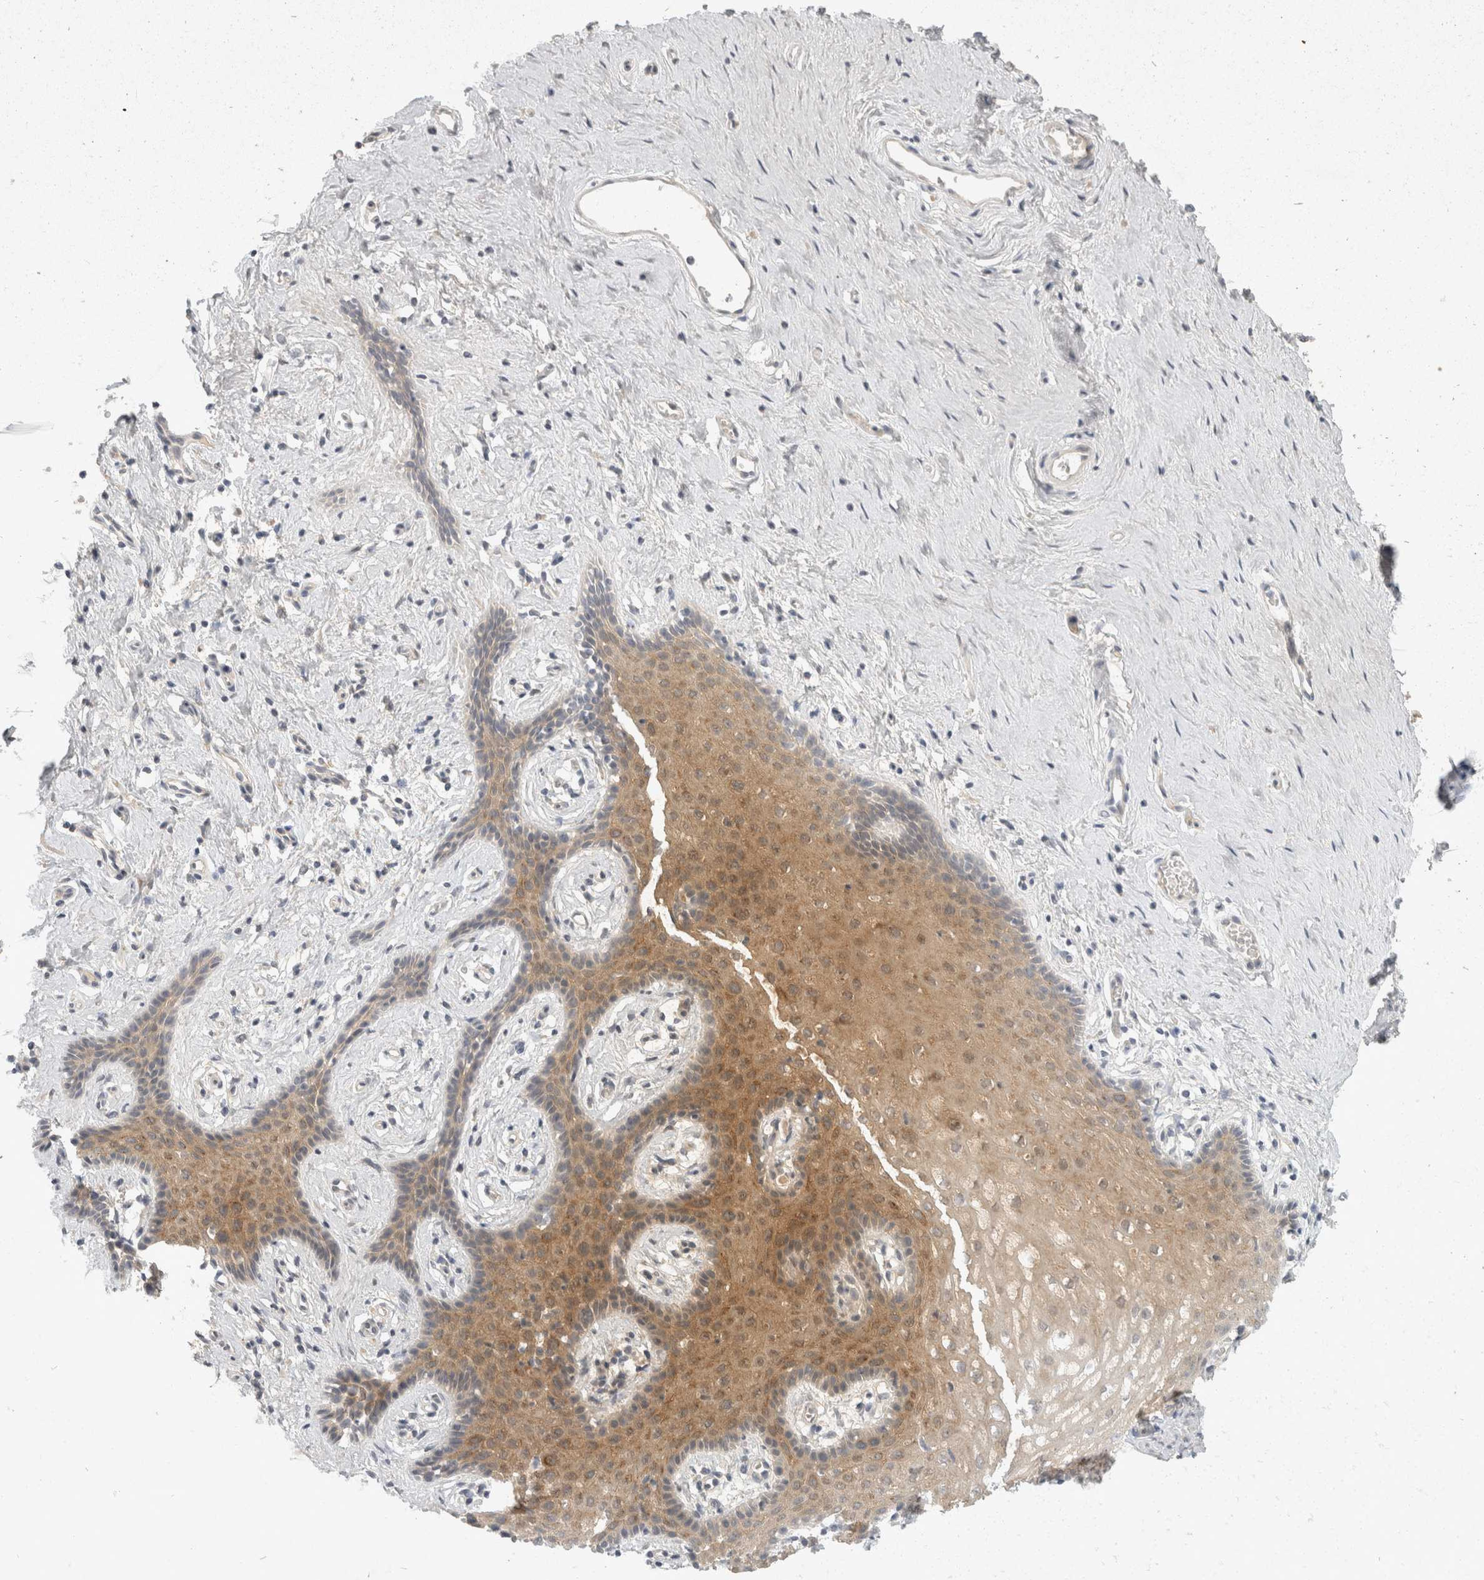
{"staining": {"intensity": "moderate", "quantity": ">75%", "location": "cytoplasmic/membranous"}, "tissue": "vagina", "cell_type": "Squamous epithelial cells", "image_type": "normal", "snomed": [{"axis": "morphology", "description": "Normal tissue, NOS"}, {"axis": "topography", "description": "Vagina"}], "caption": "Protein expression by IHC demonstrates moderate cytoplasmic/membranous positivity in approximately >75% of squamous epithelial cells in unremarkable vagina. (DAB = brown stain, brightfield microscopy at high magnification).", "gene": "TOM1L2", "patient": {"sex": "female", "age": 32}}